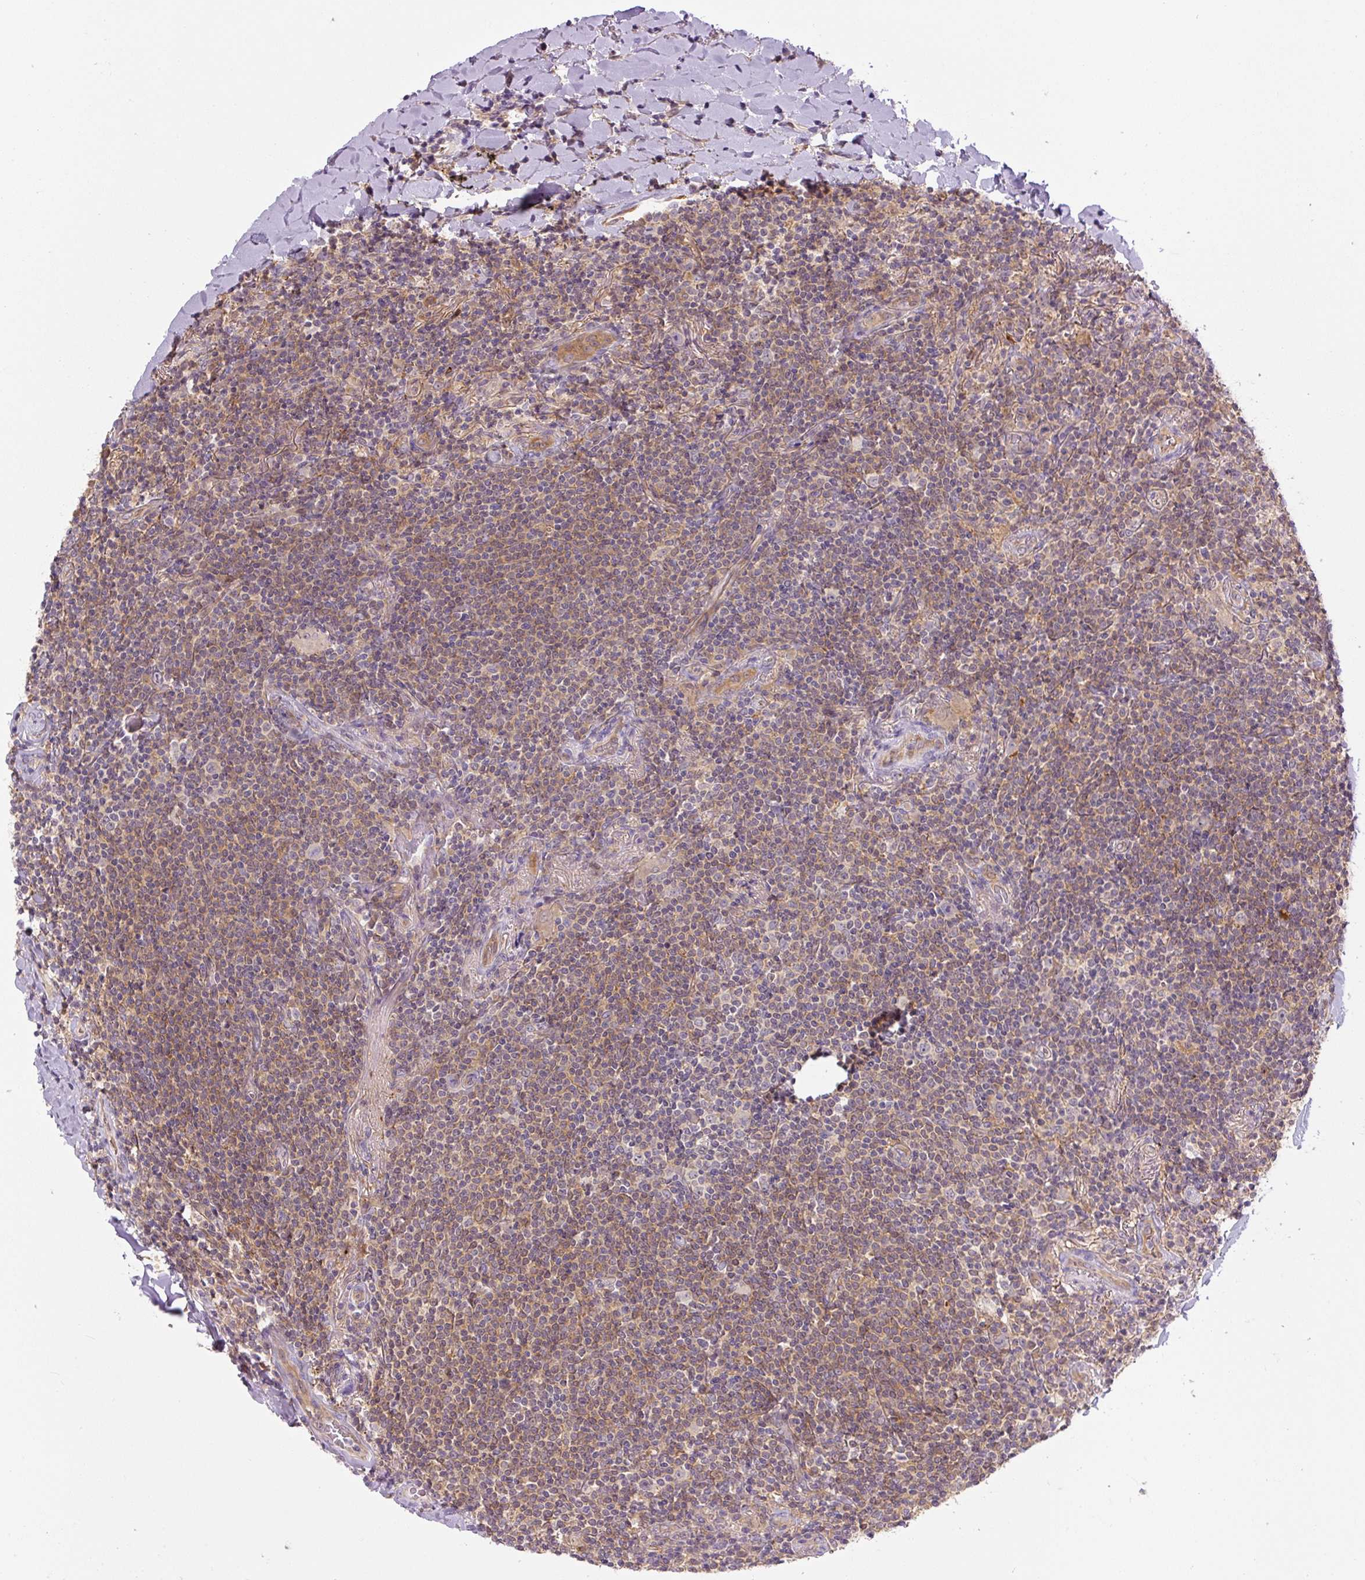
{"staining": {"intensity": "weak", "quantity": "25%-75%", "location": "cytoplasmic/membranous"}, "tissue": "lymphoma", "cell_type": "Tumor cells", "image_type": "cancer", "snomed": [{"axis": "morphology", "description": "Malignant lymphoma, non-Hodgkin's type, Low grade"}, {"axis": "topography", "description": "Lung"}], "caption": "Human malignant lymphoma, non-Hodgkin's type (low-grade) stained with a protein marker reveals weak staining in tumor cells.", "gene": "SPSB2", "patient": {"sex": "female", "age": 71}}